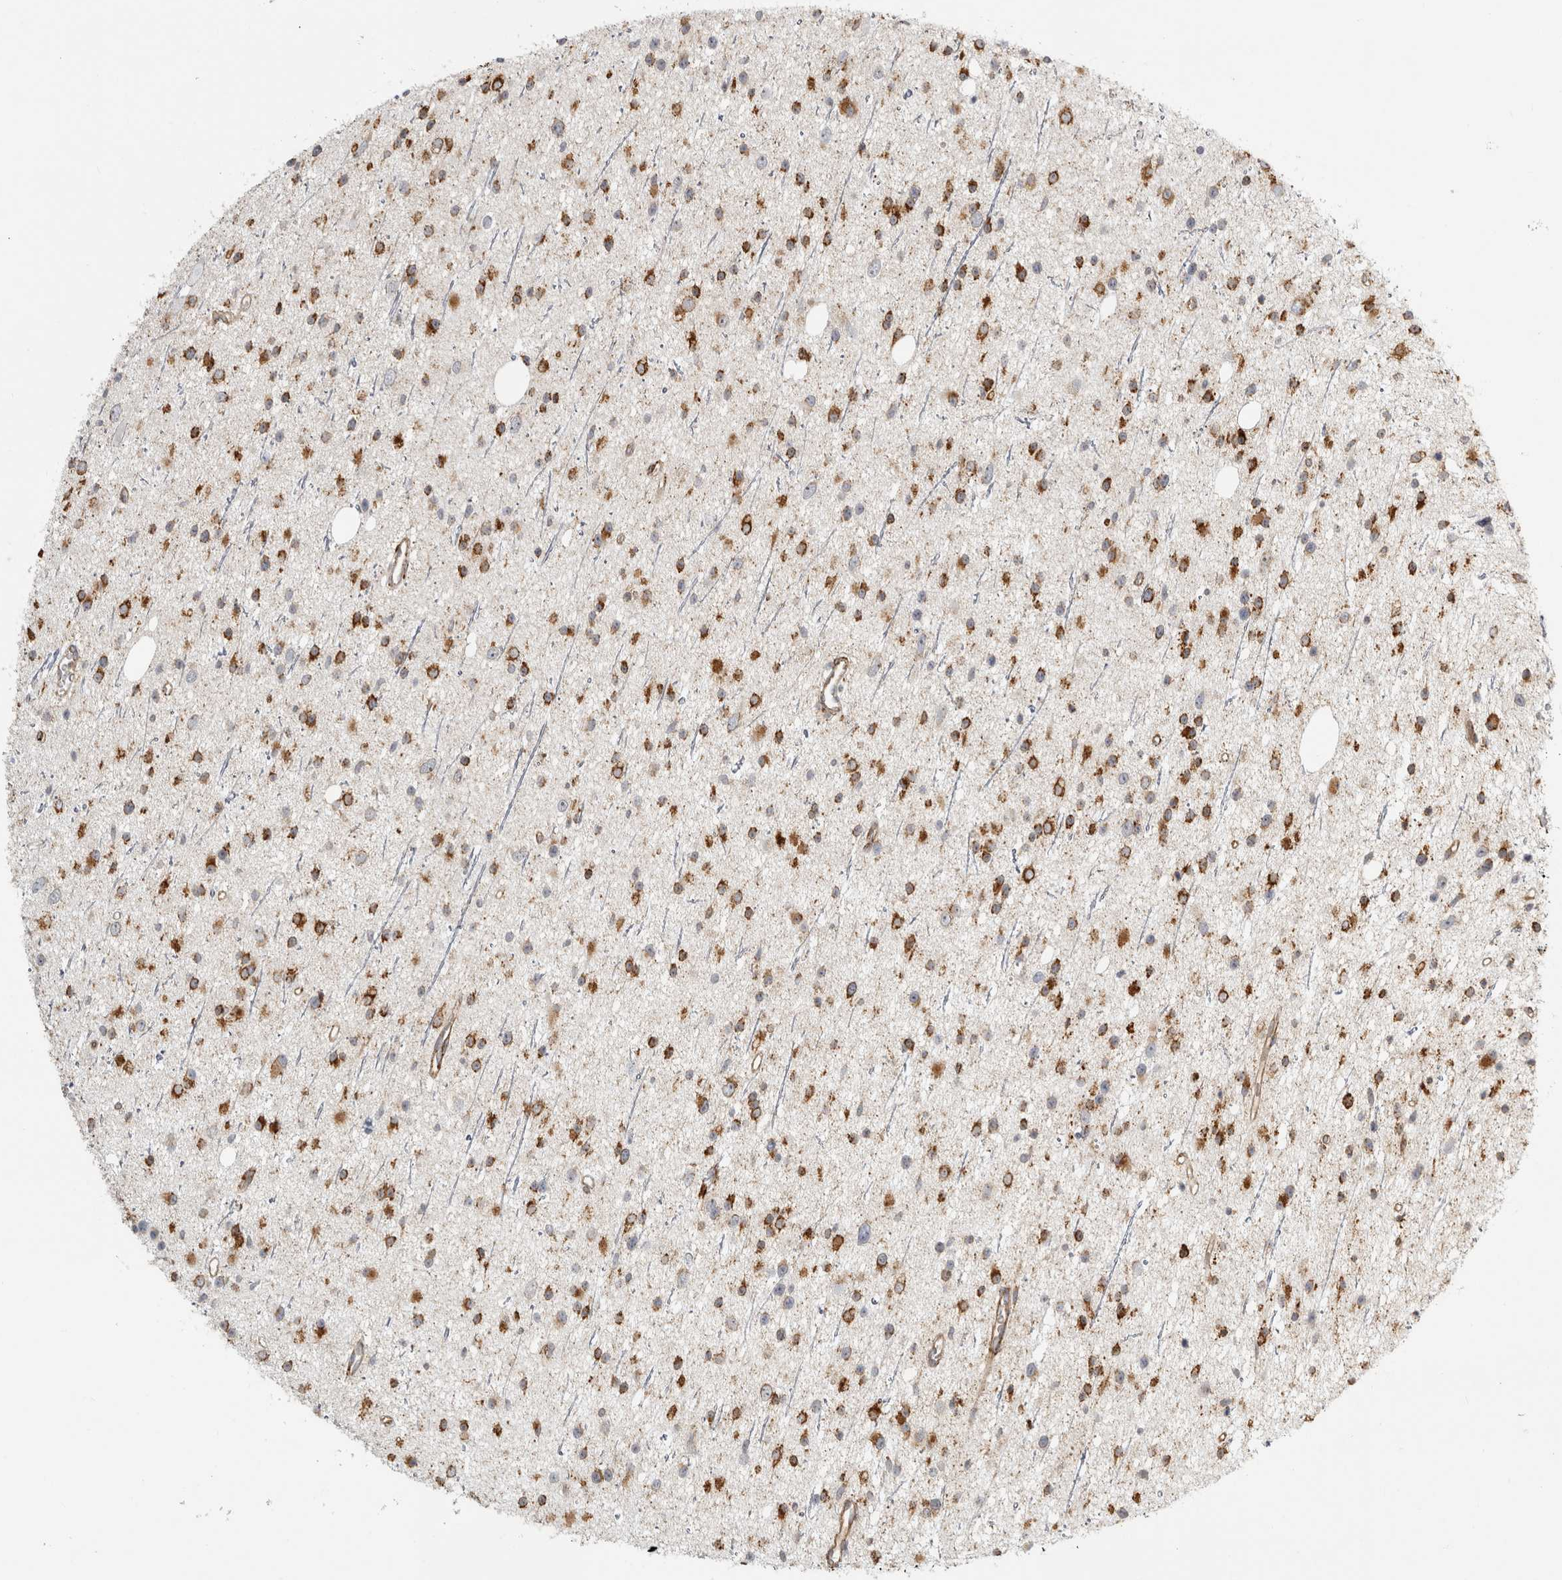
{"staining": {"intensity": "strong", "quantity": ">75%", "location": "cytoplasmic/membranous"}, "tissue": "glioma", "cell_type": "Tumor cells", "image_type": "cancer", "snomed": [{"axis": "morphology", "description": "Glioma, malignant, Low grade"}, {"axis": "topography", "description": "Cerebral cortex"}], "caption": "Immunohistochemistry micrograph of human glioma stained for a protein (brown), which reveals high levels of strong cytoplasmic/membranous staining in about >75% of tumor cells.", "gene": "OSTN", "patient": {"sex": "female", "age": 39}}